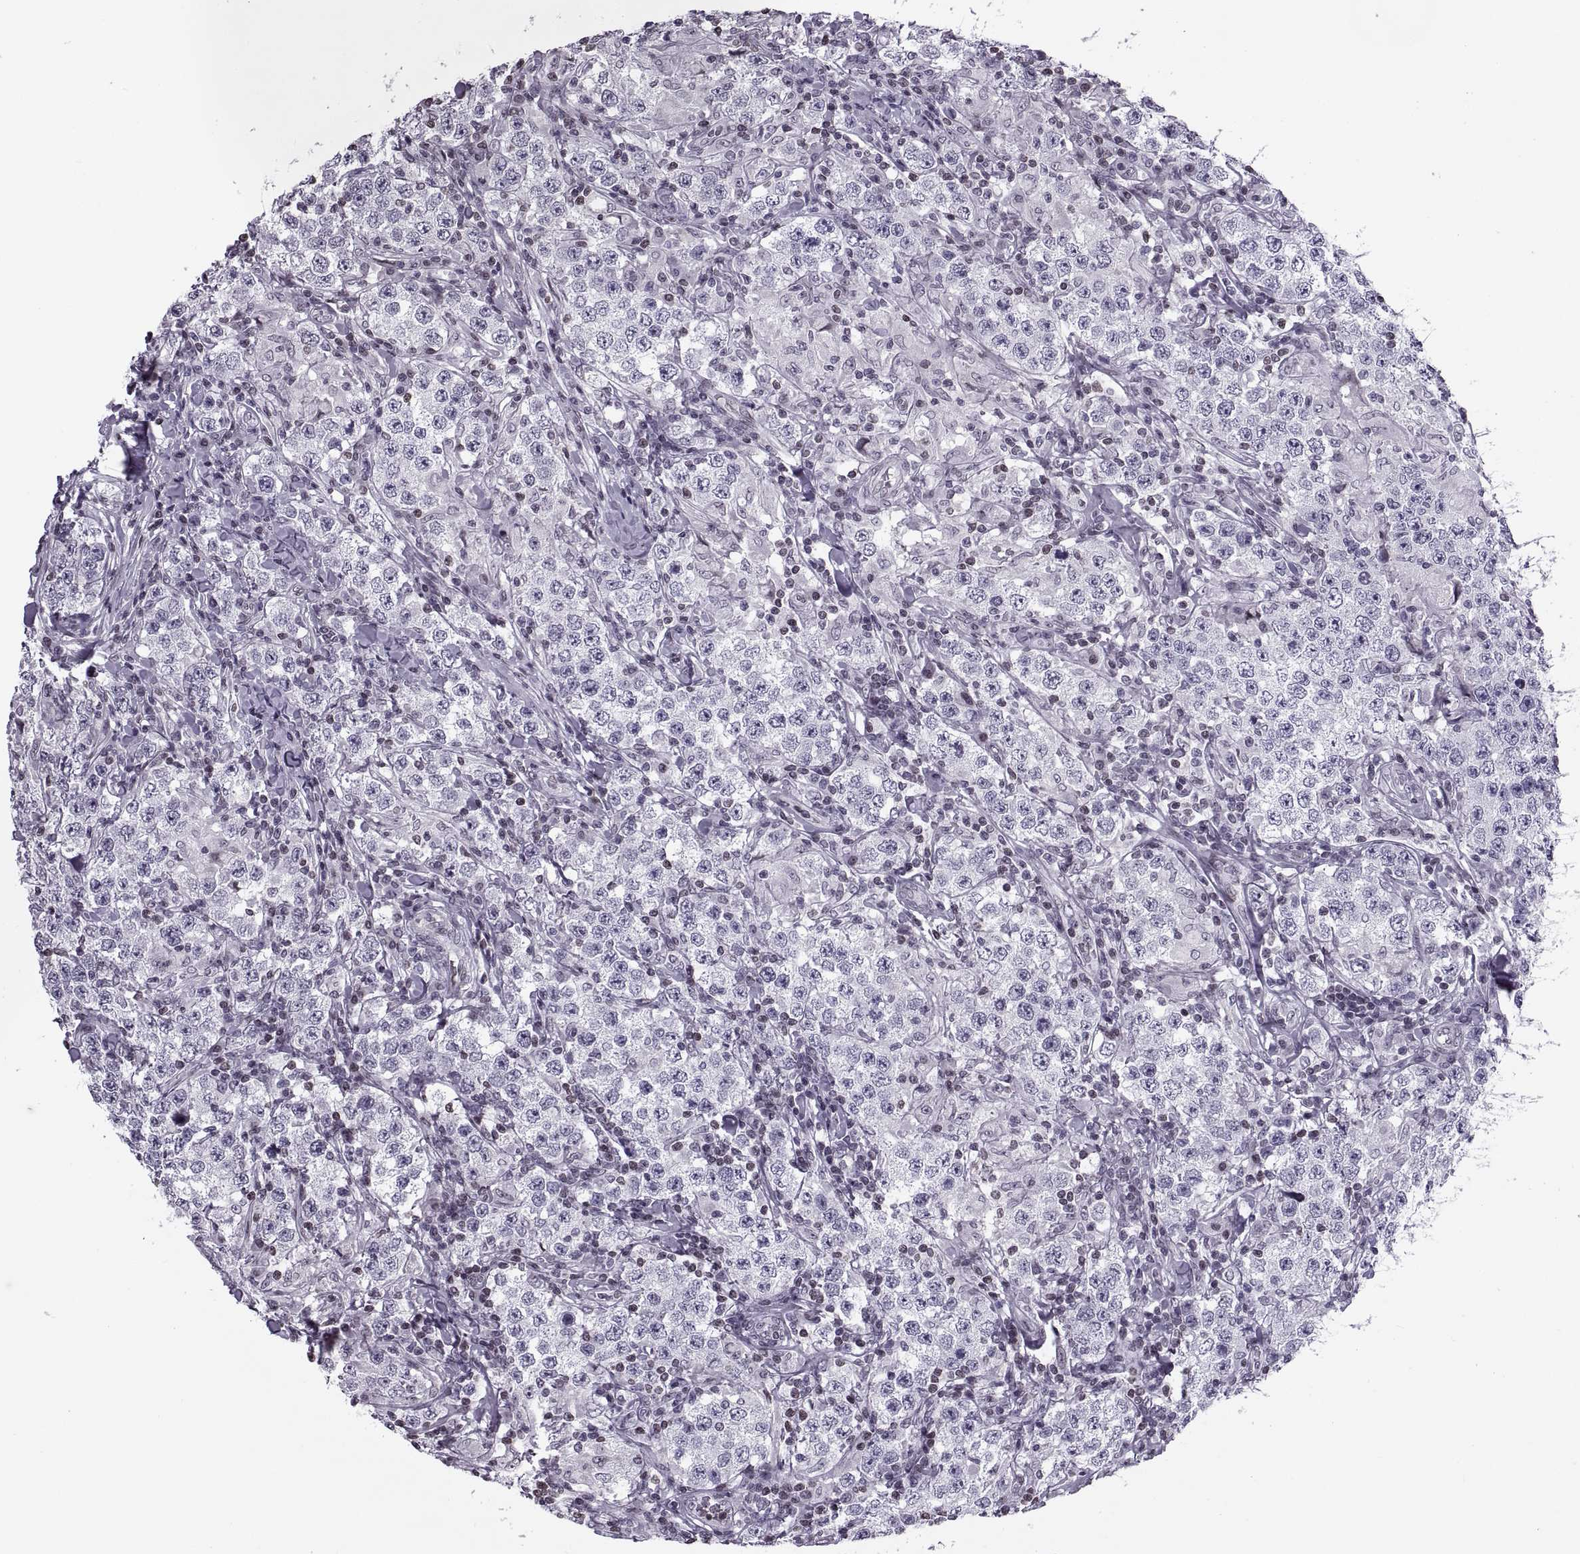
{"staining": {"intensity": "negative", "quantity": "none", "location": "none"}, "tissue": "testis cancer", "cell_type": "Tumor cells", "image_type": "cancer", "snomed": [{"axis": "morphology", "description": "Seminoma, NOS"}, {"axis": "morphology", "description": "Carcinoma, Embryonal, NOS"}, {"axis": "topography", "description": "Testis"}], "caption": "A high-resolution photomicrograph shows immunohistochemistry staining of testis cancer, which displays no significant expression in tumor cells.", "gene": "H1-8", "patient": {"sex": "male", "age": 41}}